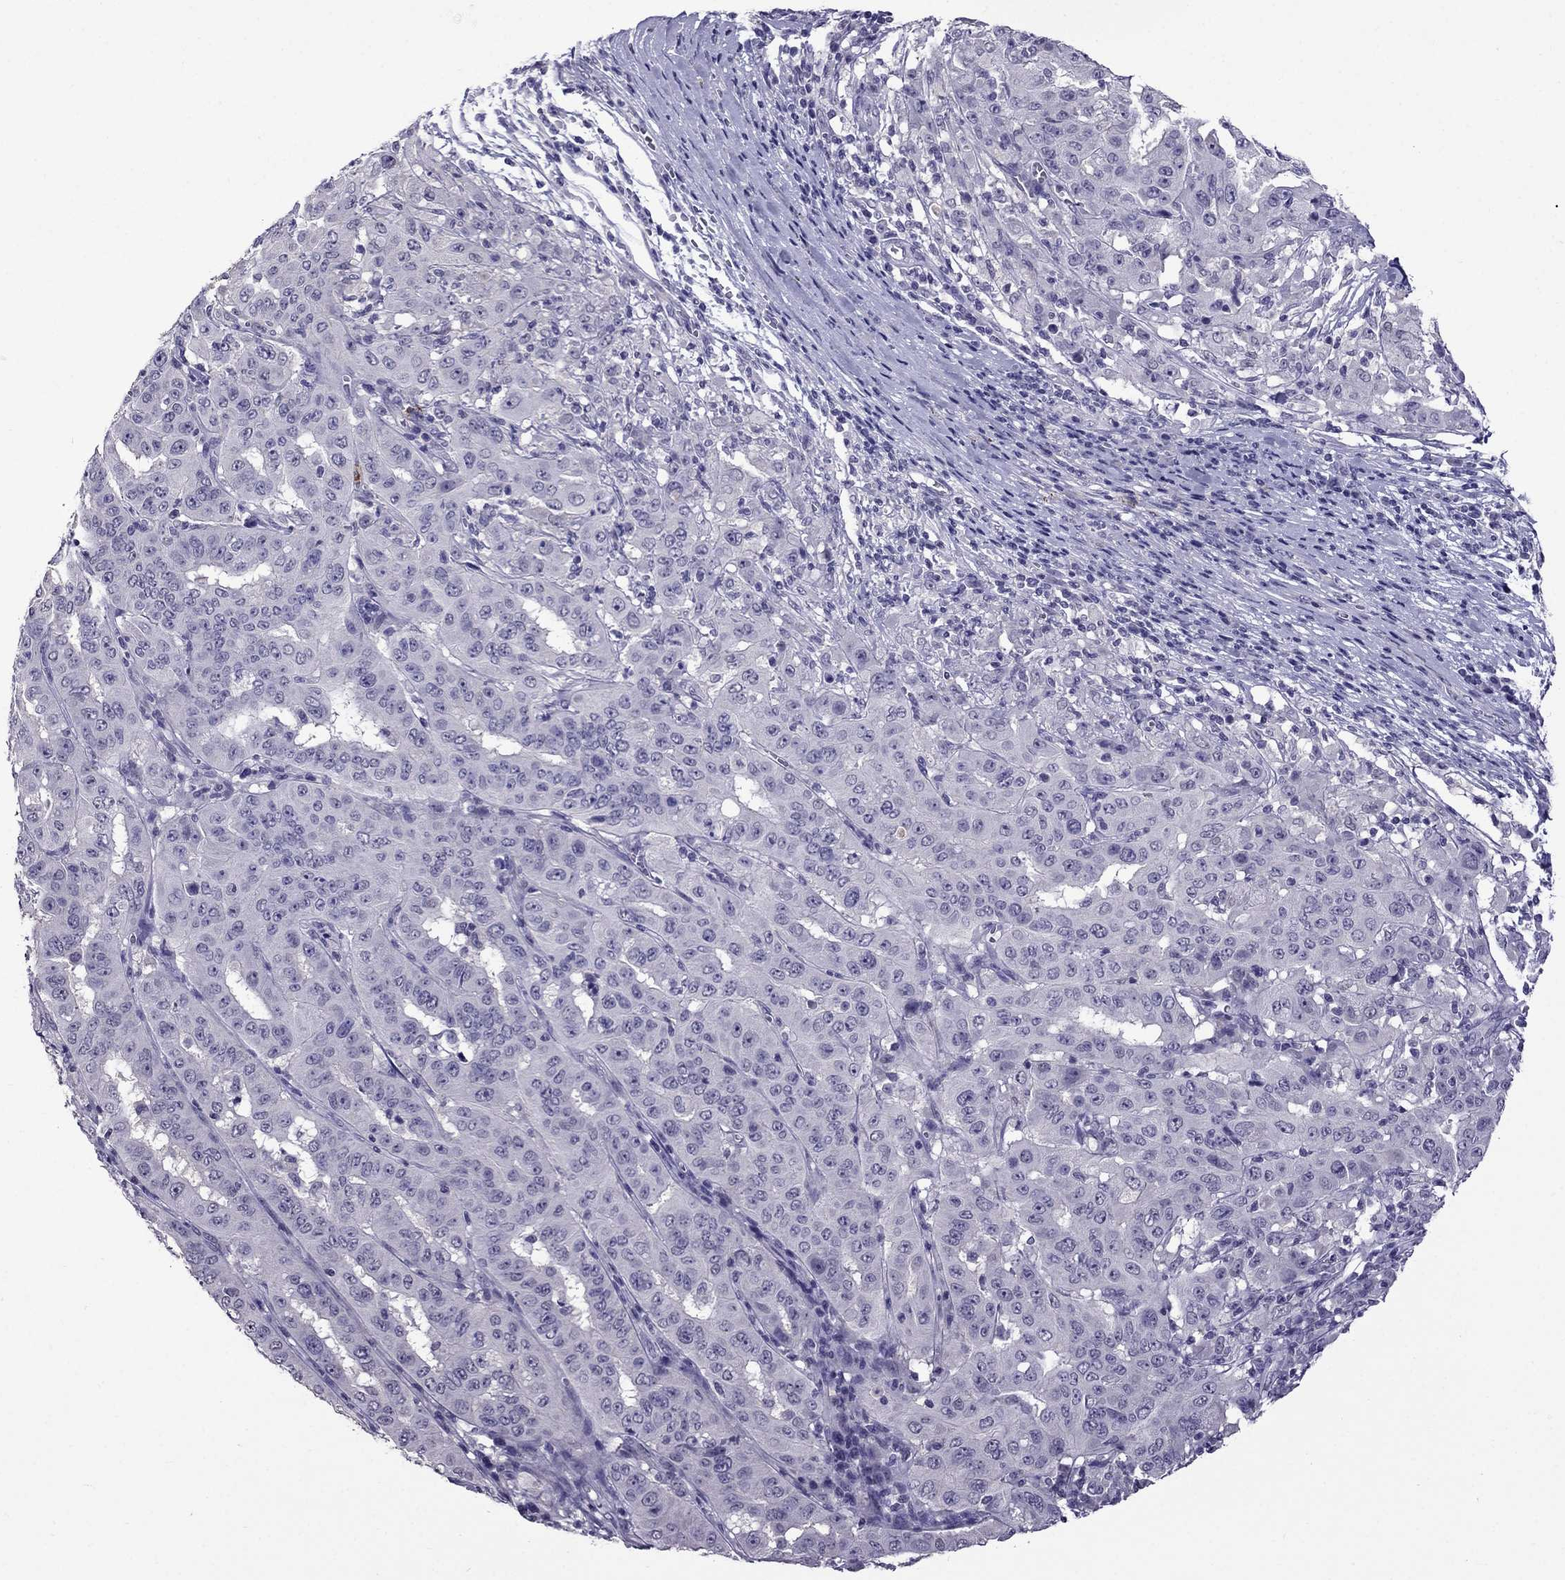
{"staining": {"intensity": "negative", "quantity": "none", "location": "none"}, "tissue": "pancreatic cancer", "cell_type": "Tumor cells", "image_type": "cancer", "snomed": [{"axis": "morphology", "description": "Adenocarcinoma, NOS"}, {"axis": "topography", "description": "Pancreas"}], "caption": "The immunohistochemistry photomicrograph has no significant expression in tumor cells of pancreatic adenocarcinoma tissue.", "gene": "OLFM4", "patient": {"sex": "male", "age": 63}}